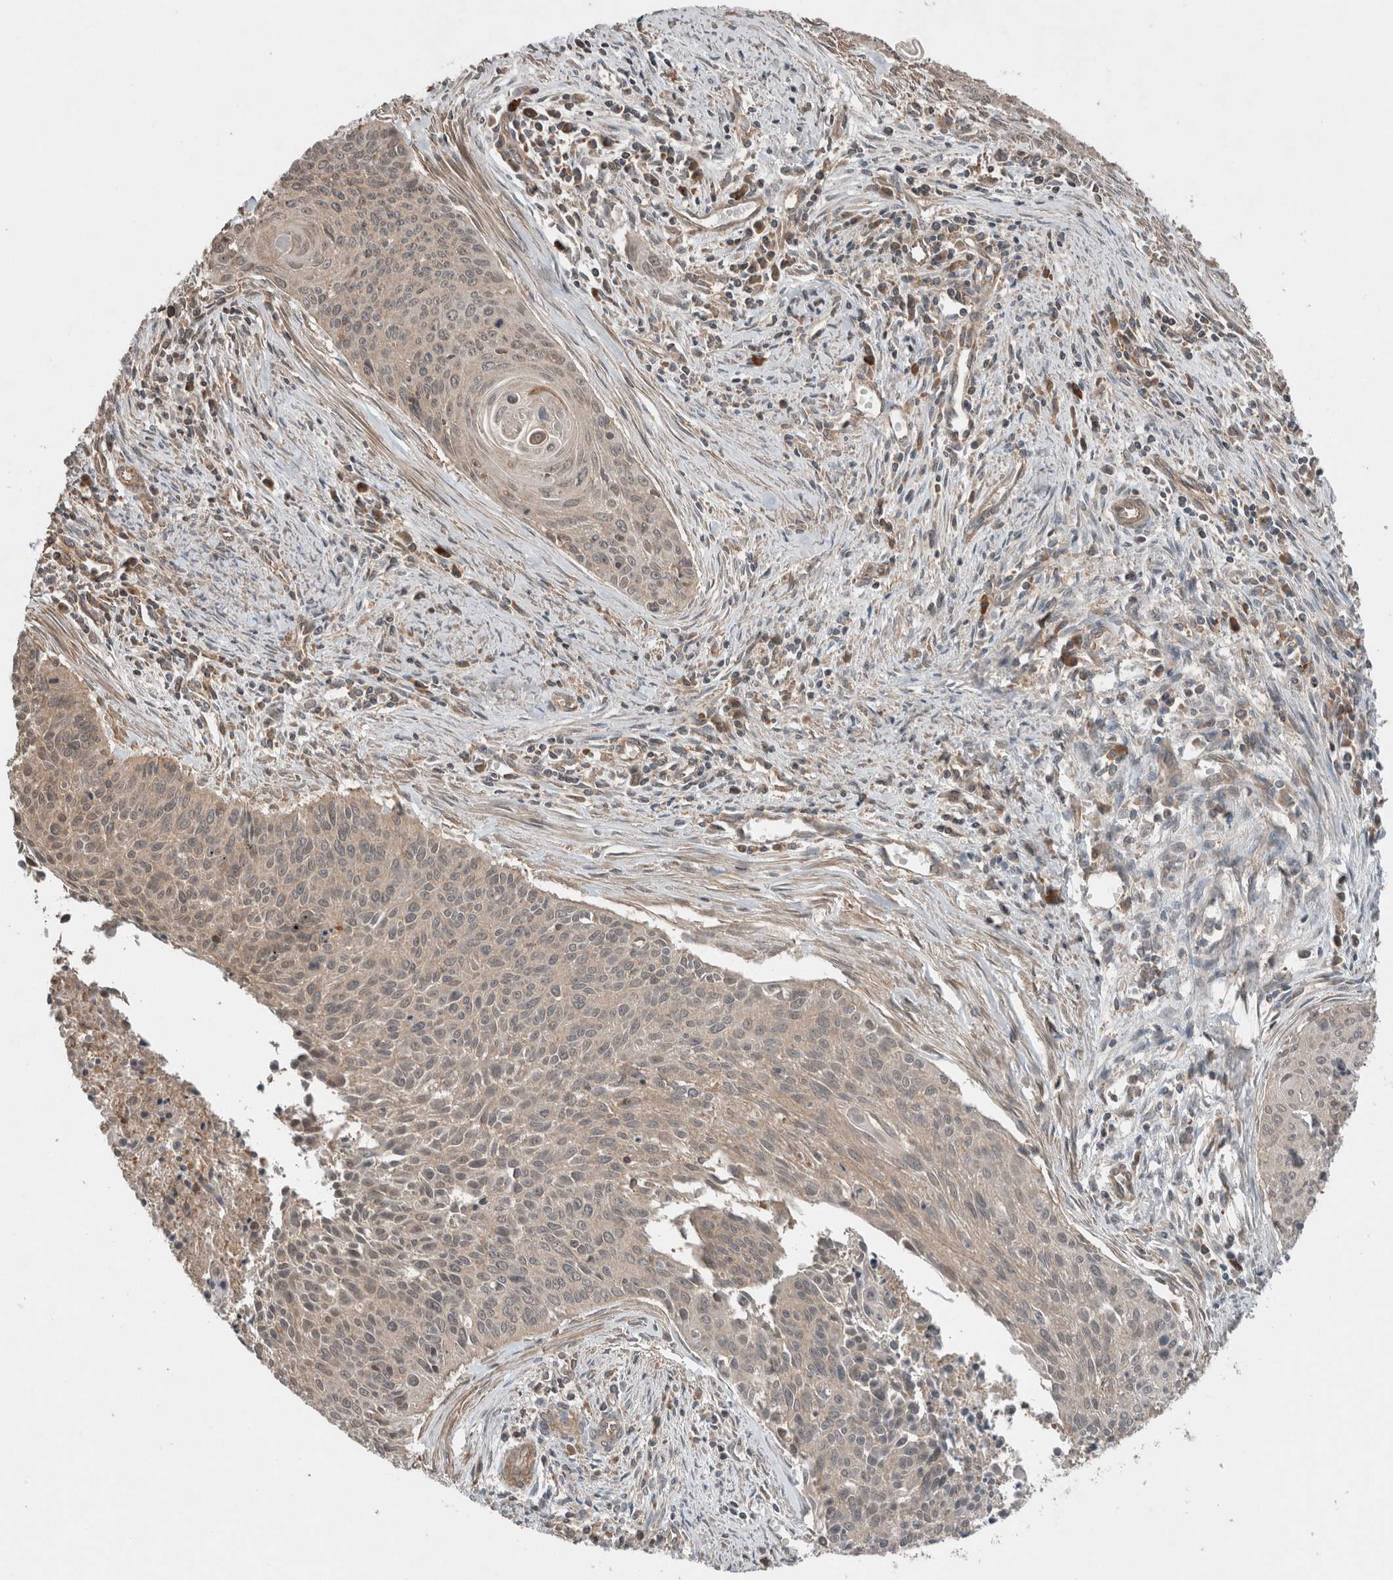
{"staining": {"intensity": "weak", "quantity": "<25%", "location": "cytoplasmic/membranous"}, "tissue": "cervical cancer", "cell_type": "Tumor cells", "image_type": "cancer", "snomed": [{"axis": "morphology", "description": "Squamous cell carcinoma, NOS"}, {"axis": "topography", "description": "Cervix"}], "caption": "A histopathology image of human cervical cancer (squamous cell carcinoma) is negative for staining in tumor cells.", "gene": "KLK14", "patient": {"sex": "female", "age": 55}}